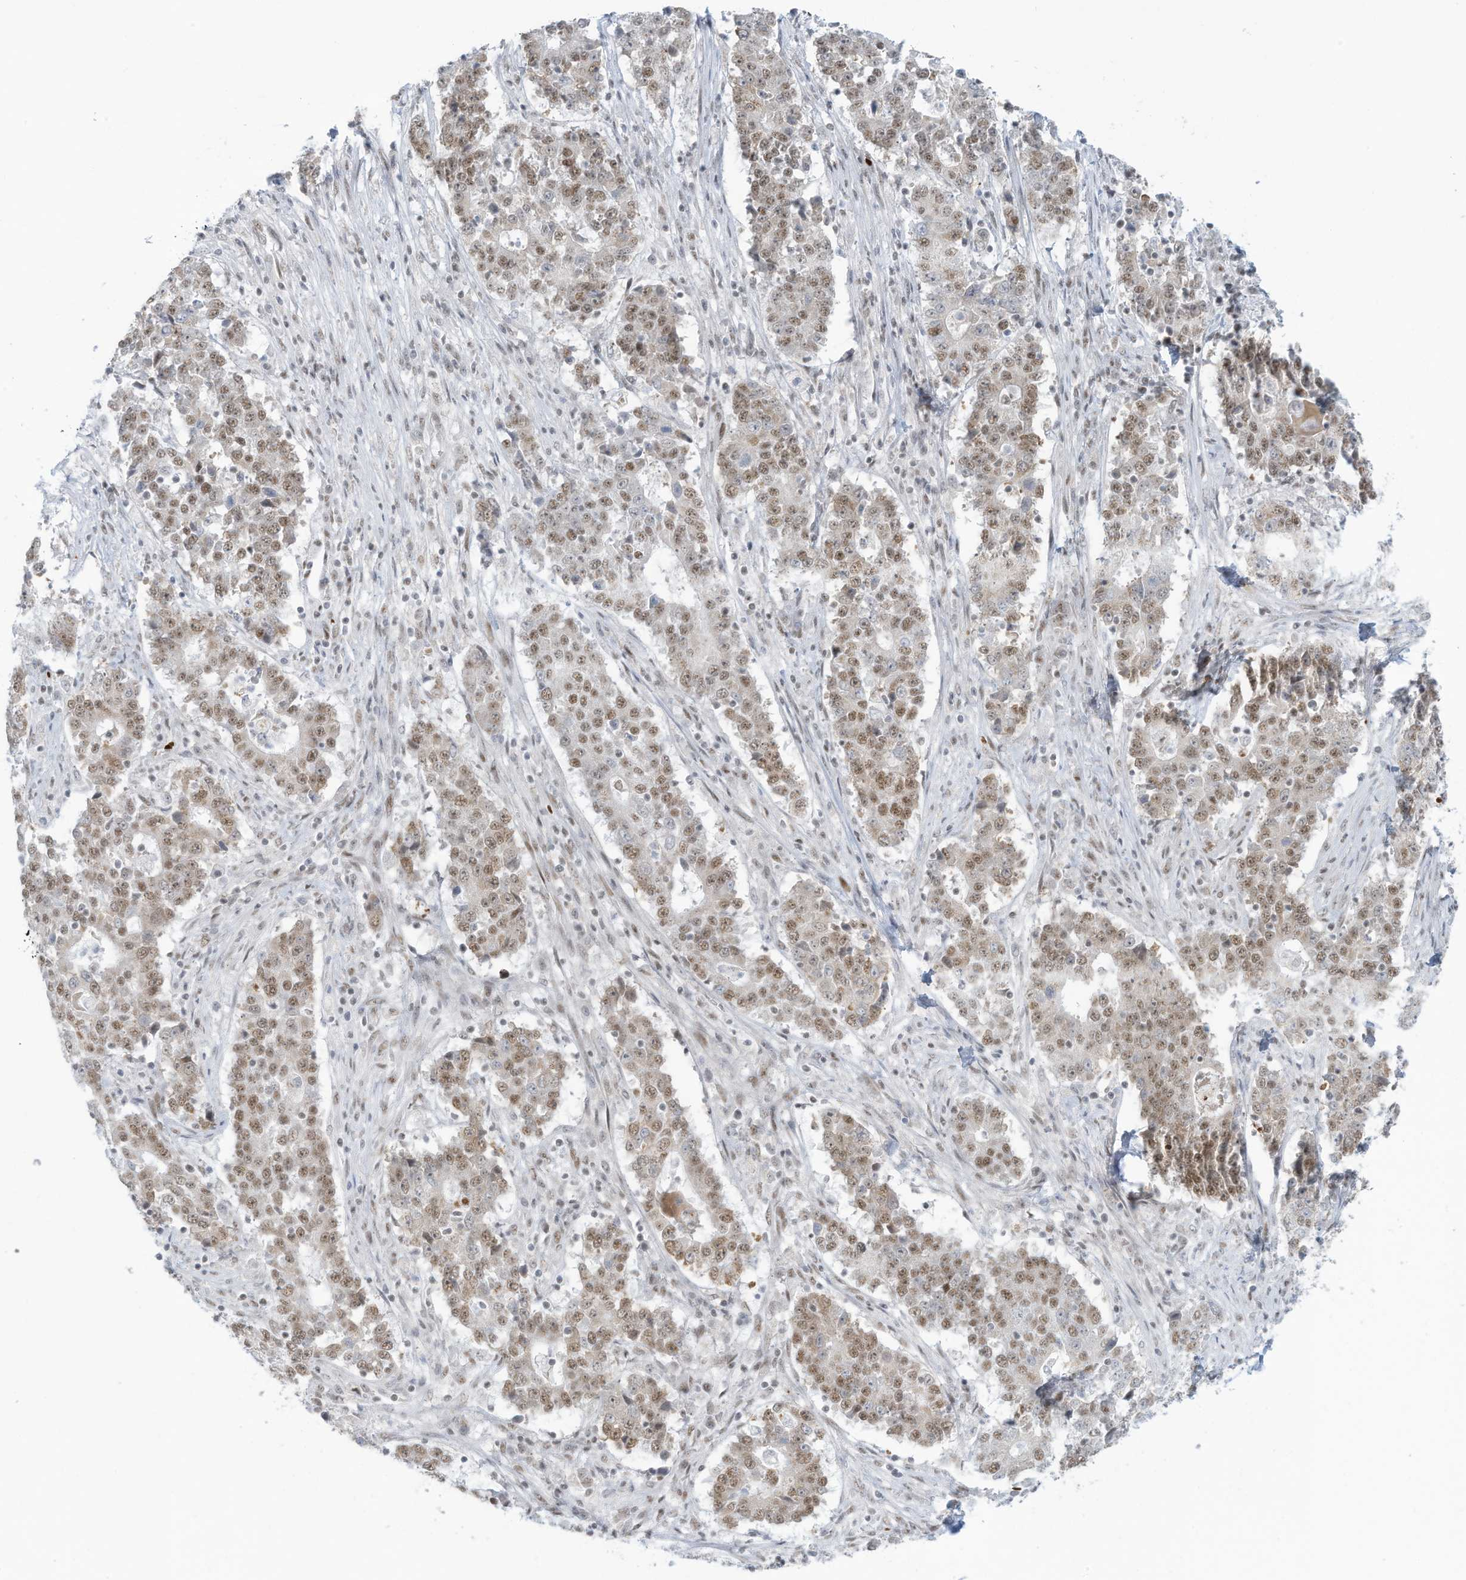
{"staining": {"intensity": "moderate", "quantity": ">75%", "location": "nuclear"}, "tissue": "stomach cancer", "cell_type": "Tumor cells", "image_type": "cancer", "snomed": [{"axis": "morphology", "description": "Adenocarcinoma, NOS"}, {"axis": "topography", "description": "Stomach"}], "caption": "Stomach adenocarcinoma was stained to show a protein in brown. There is medium levels of moderate nuclear expression in about >75% of tumor cells.", "gene": "ECT2L", "patient": {"sex": "male", "age": 59}}